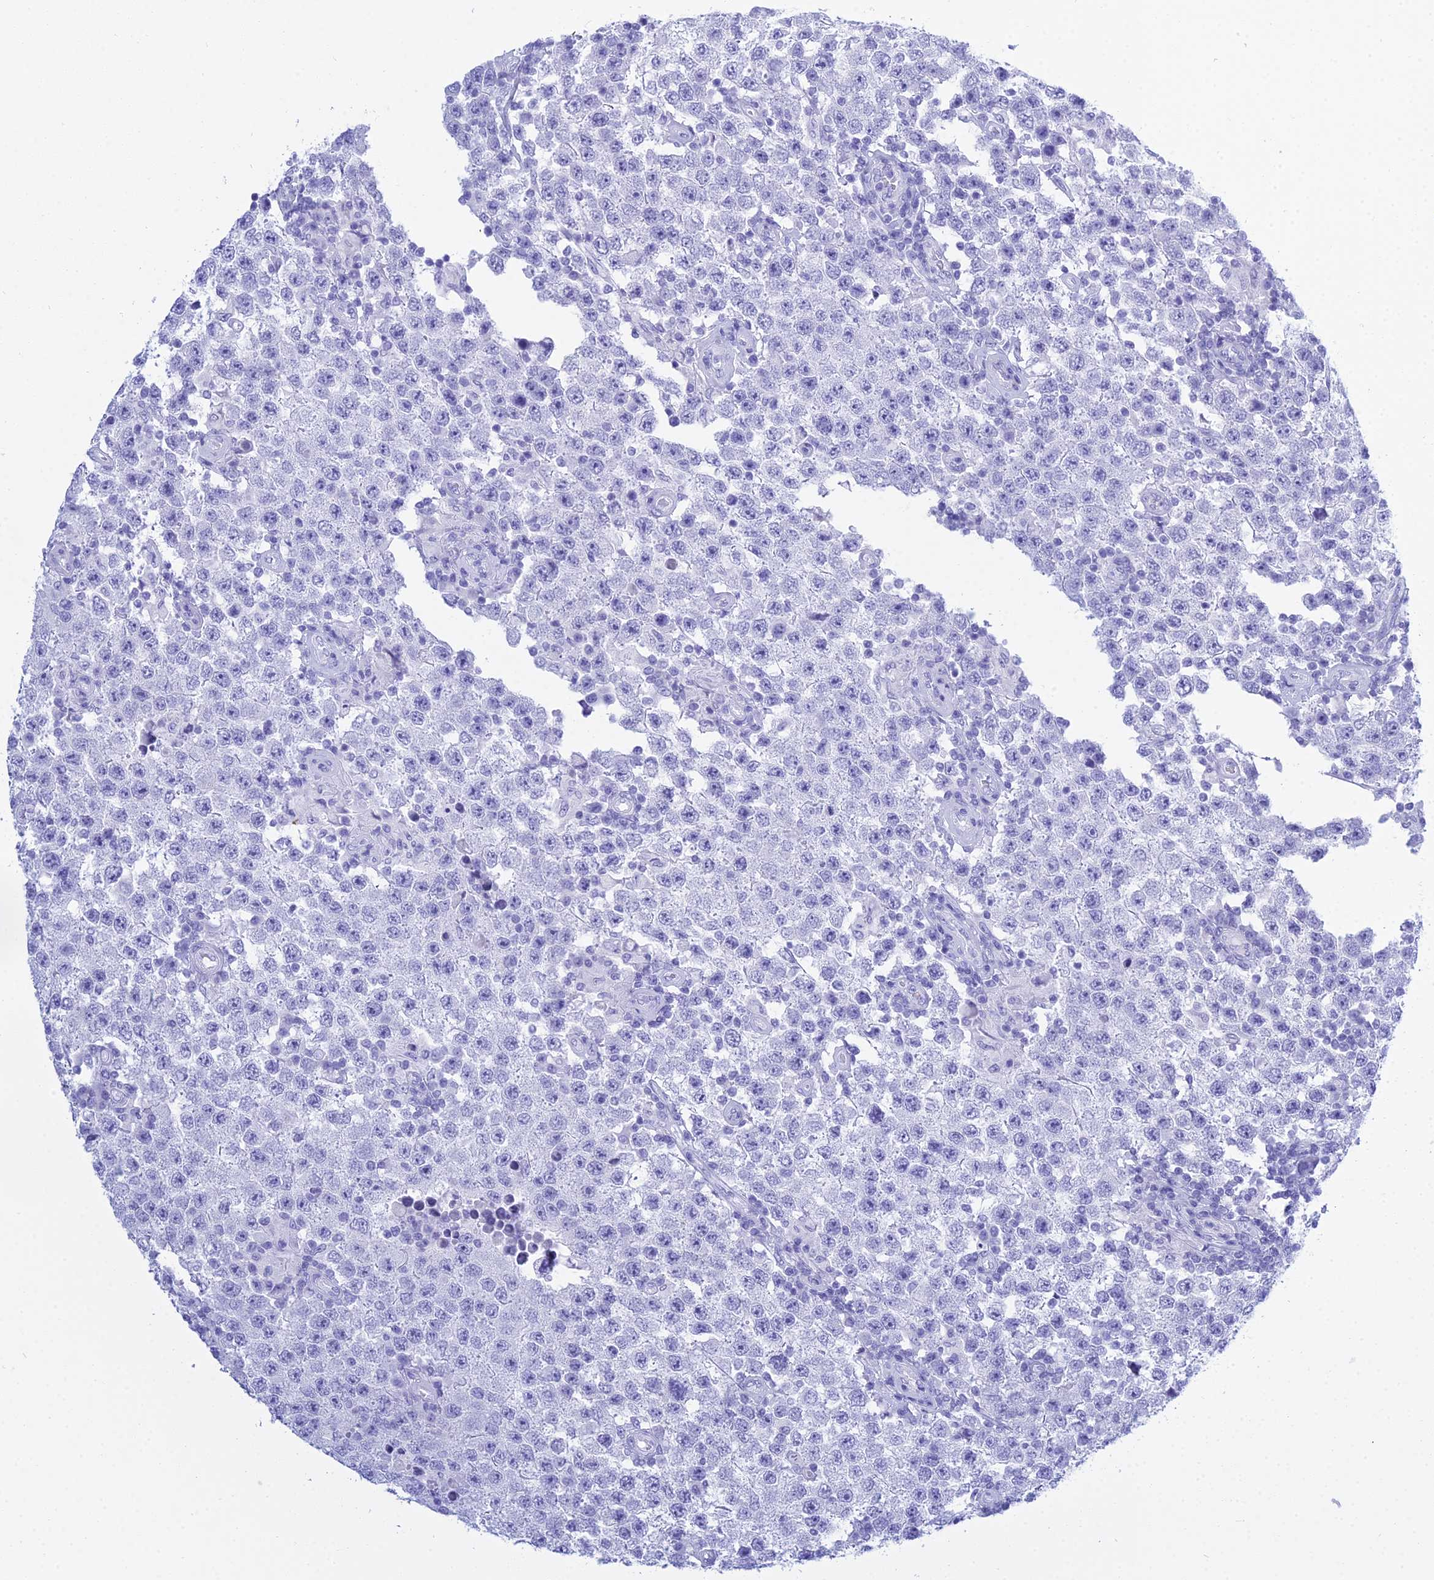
{"staining": {"intensity": "negative", "quantity": "none", "location": "none"}, "tissue": "testis cancer", "cell_type": "Tumor cells", "image_type": "cancer", "snomed": [{"axis": "morphology", "description": "Normal tissue, NOS"}, {"axis": "morphology", "description": "Urothelial carcinoma, High grade"}, {"axis": "morphology", "description": "Seminoma, NOS"}, {"axis": "morphology", "description": "Carcinoma, Embryonal, NOS"}, {"axis": "topography", "description": "Urinary bladder"}, {"axis": "topography", "description": "Testis"}], "caption": "This image is of testis urothelial carcinoma (high-grade) stained with immunohistochemistry (IHC) to label a protein in brown with the nuclei are counter-stained blue. There is no expression in tumor cells.", "gene": "PATE4", "patient": {"sex": "male", "age": 41}}